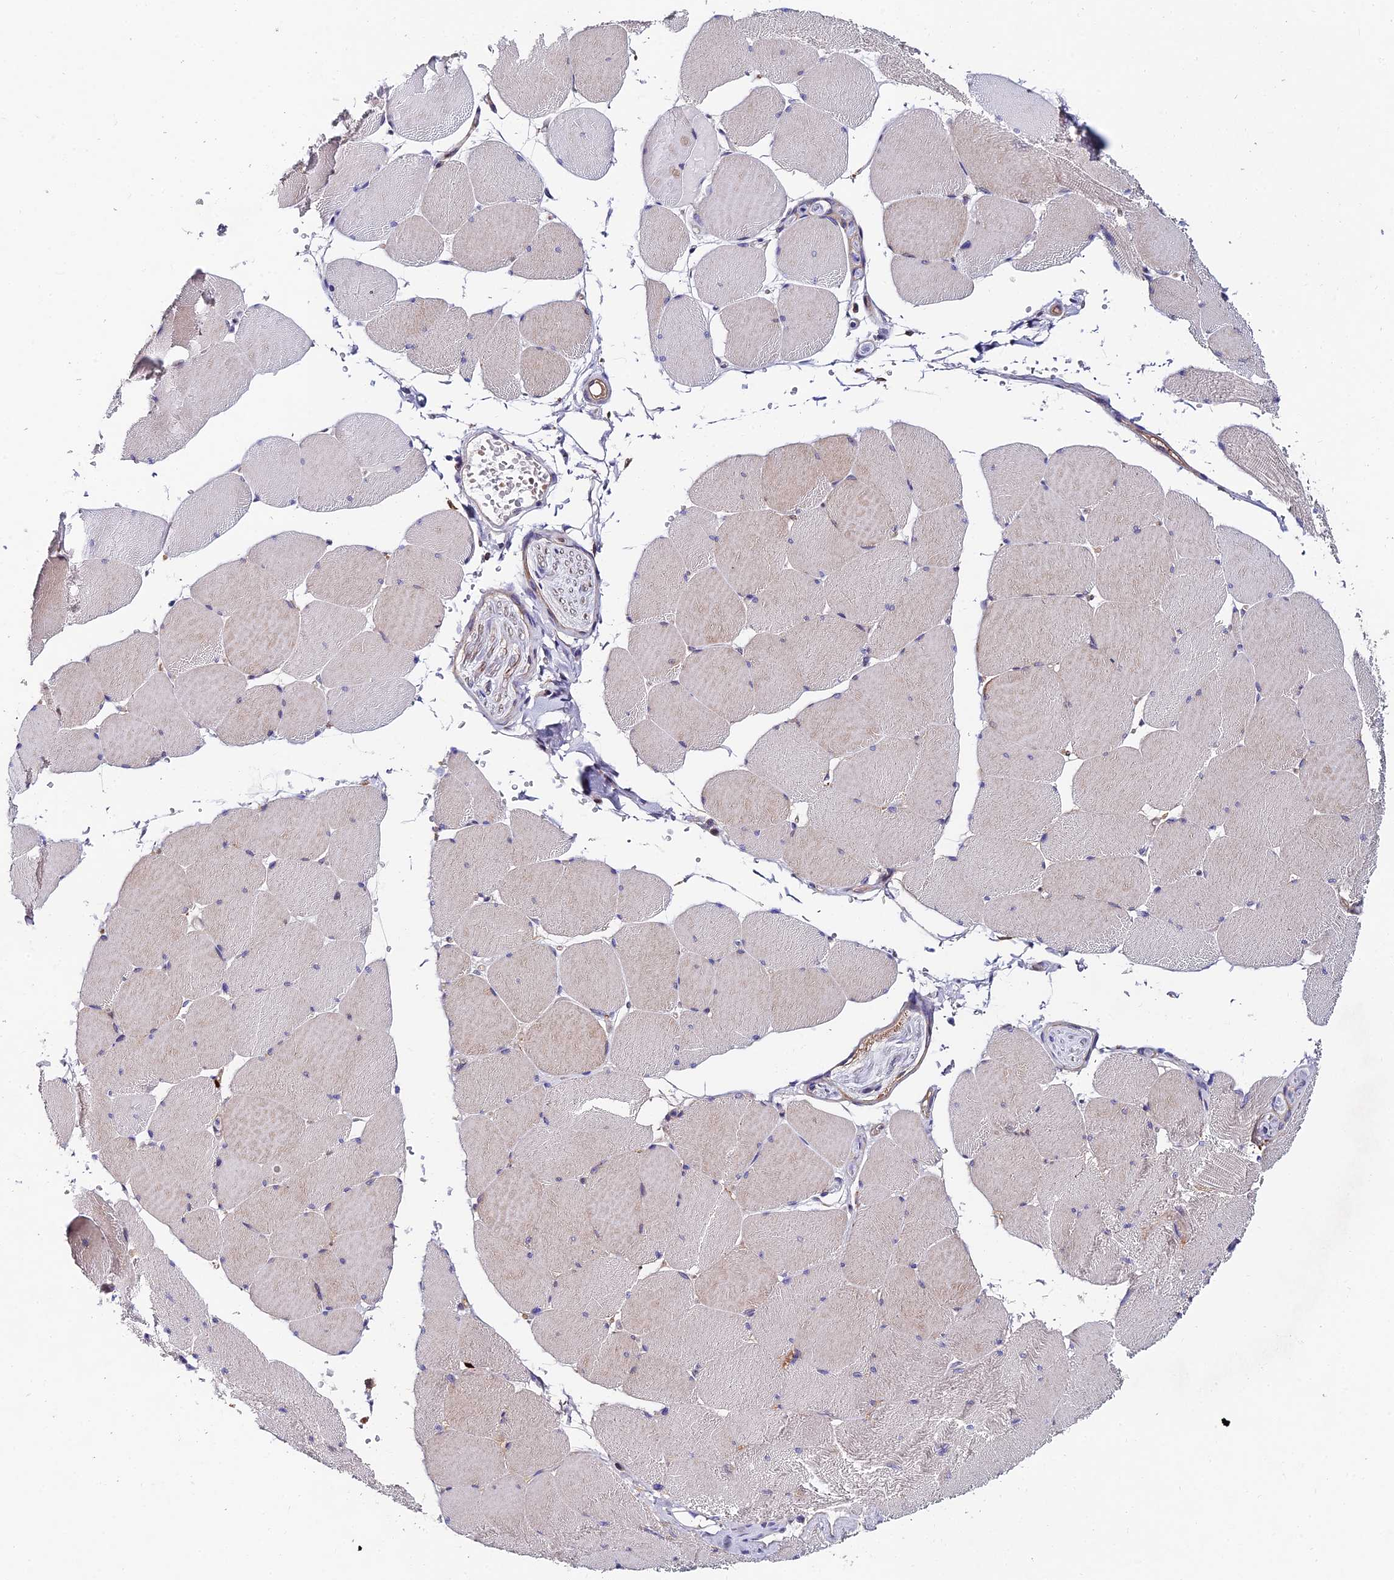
{"staining": {"intensity": "weak", "quantity": "25%-75%", "location": "cytoplasmic/membranous"}, "tissue": "skeletal muscle", "cell_type": "Myocytes", "image_type": "normal", "snomed": [{"axis": "morphology", "description": "Normal tissue, NOS"}, {"axis": "topography", "description": "Skeletal muscle"}, {"axis": "topography", "description": "Head-Neck"}], "caption": "Myocytes show low levels of weak cytoplasmic/membranous expression in approximately 25%-75% of cells in benign human skeletal muscle. (DAB IHC with brightfield microscopy, high magnification).", "gene": "TRIM24", "patient": {"sex": "male", "age": 66}}